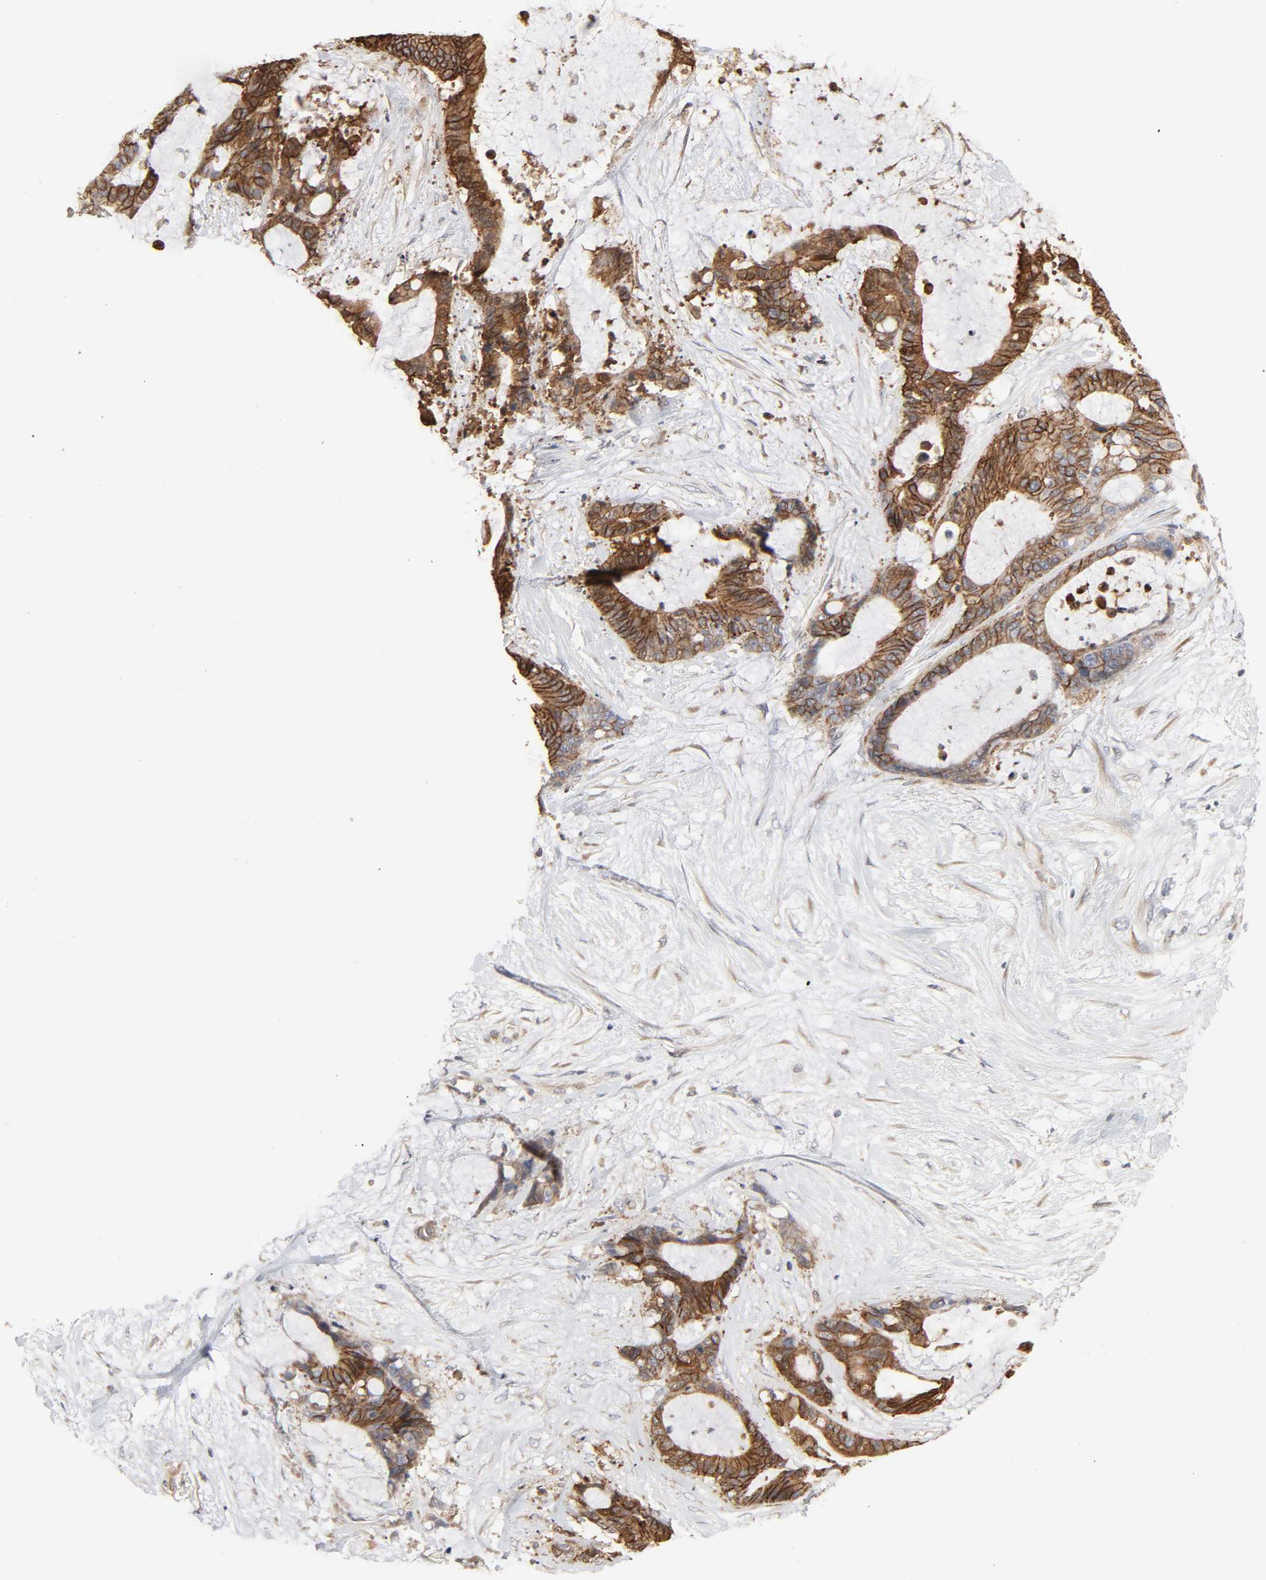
{"staining": {"intensity": "moderate", "quantity": ">75%", "location": "cytoplasmic/membranous"}, "tissue": "liver cancer", "cell_type": "Tumor cells", "image_type": "cancer", "snomed": [{"axis": "morphology", "description": "Cholangiocarcinoma"}, {"axis": "topography", "description": "Liver"}], "caption": "Immunohistochemistry image of neoplastic tissue: human cholangiocarcinoma (liver) stained using IHC reveals medium levels of moderate protein expression localized specifically in the cytoplasmic/membranous of tumor cells, appearing as a cytoplasmic/membranous brown color.", "gene": "NDRG2", "patient": {"sex": "female", "age": 73}}